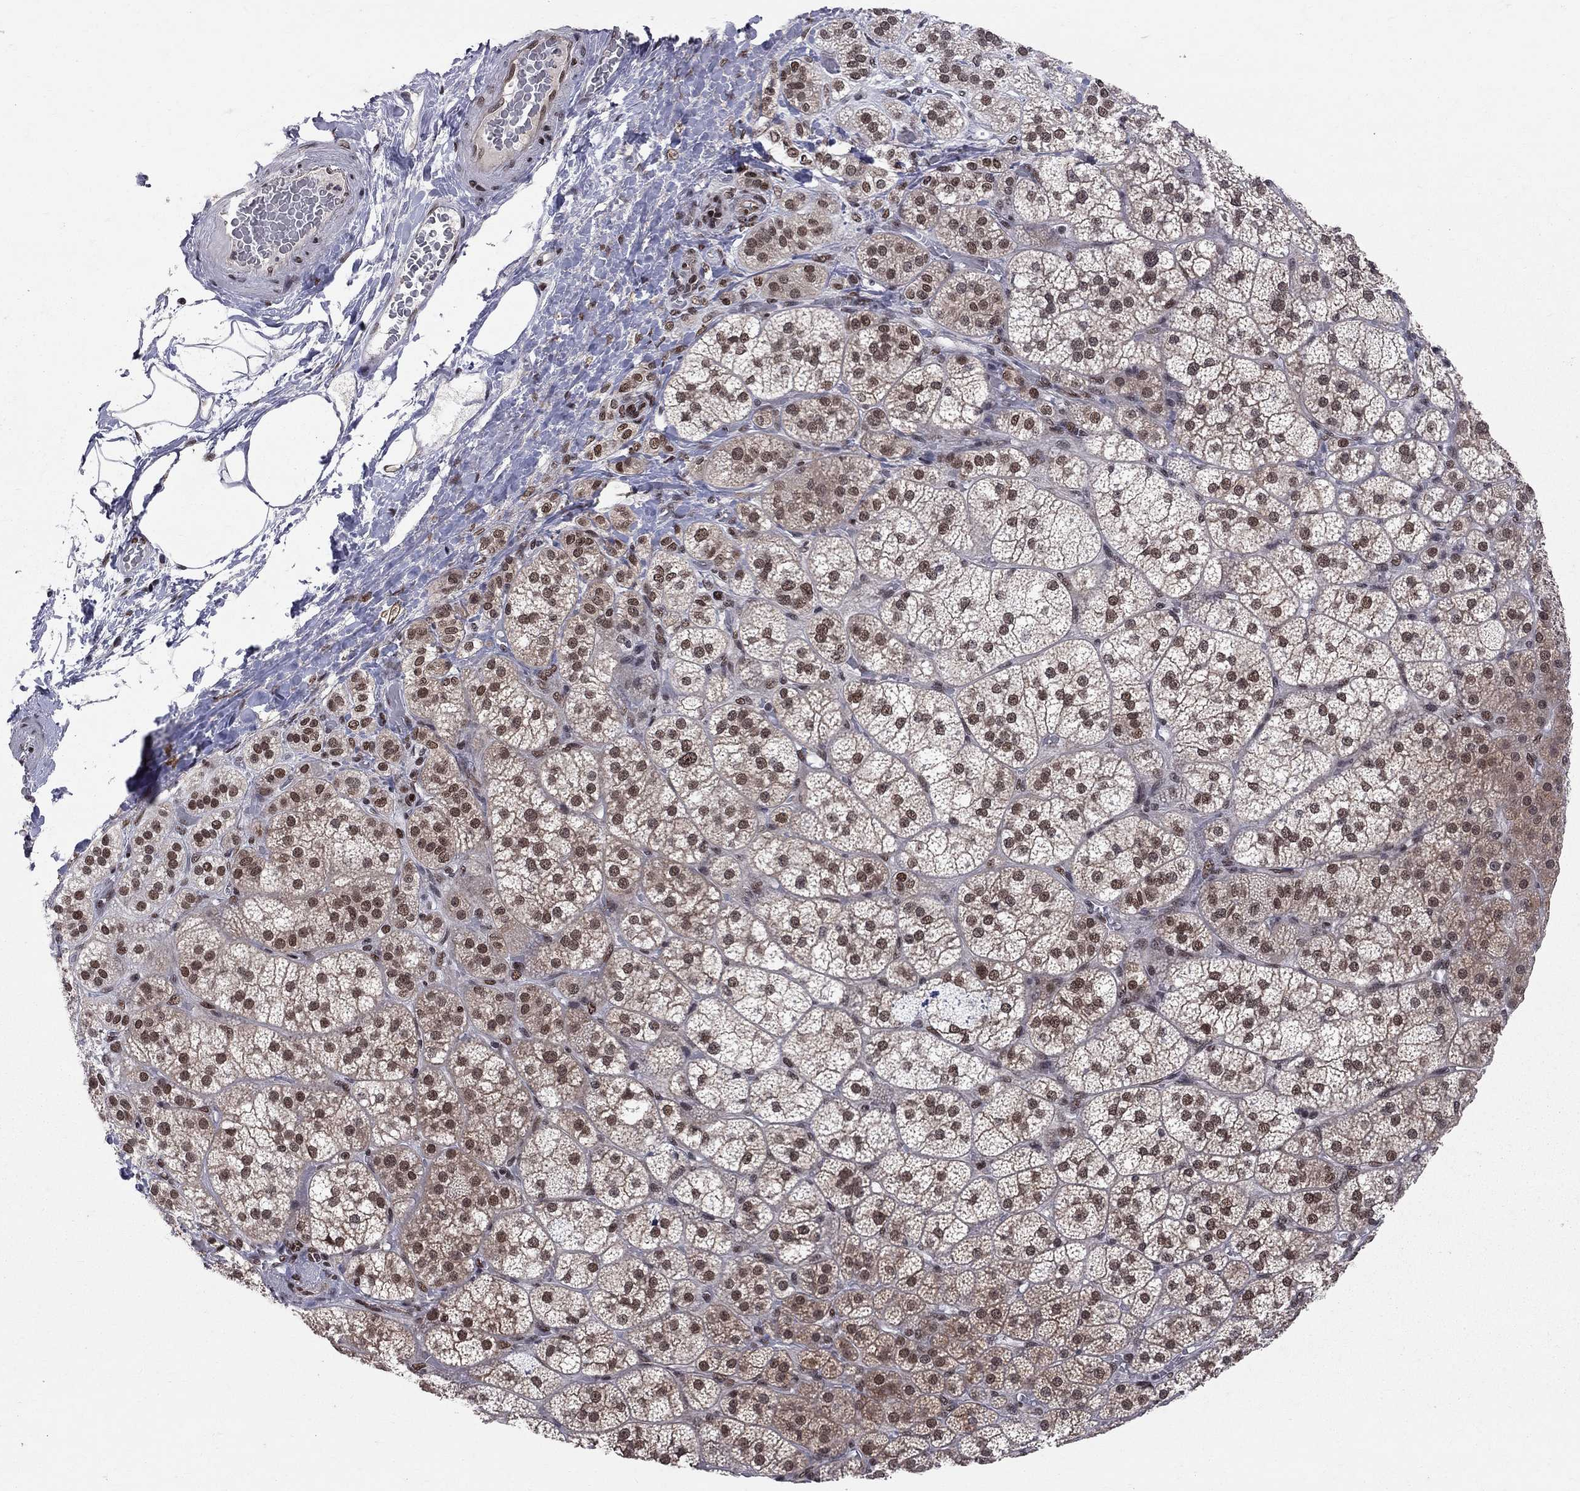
{"staining": {"intensity": "strong", "quantity": "25%-75%", "location": "cytoplasmic/membranous,nuclear"}, "tissue": "adrenal gland", "cell_type": "Glandular cells", "image_type": "normal", "snomed": [{"axis": "morphology", "description": "Normal tissue, NOS"}, {"axis": "topography", "description": "Adrenal gland"}], "caption": "The histopathology image demonstrates a brown stain indicating the presence of a protein in the cytoplasmic/membranous,nuclear of glandular cells in adrenal gland. The staining is performed using DAB brown chromogen to label protein expression. The nuclei are counter-stained blue using hematoxylin.", "gene": "SAP30L", "patient": {"sex": "female", "age": 60}}